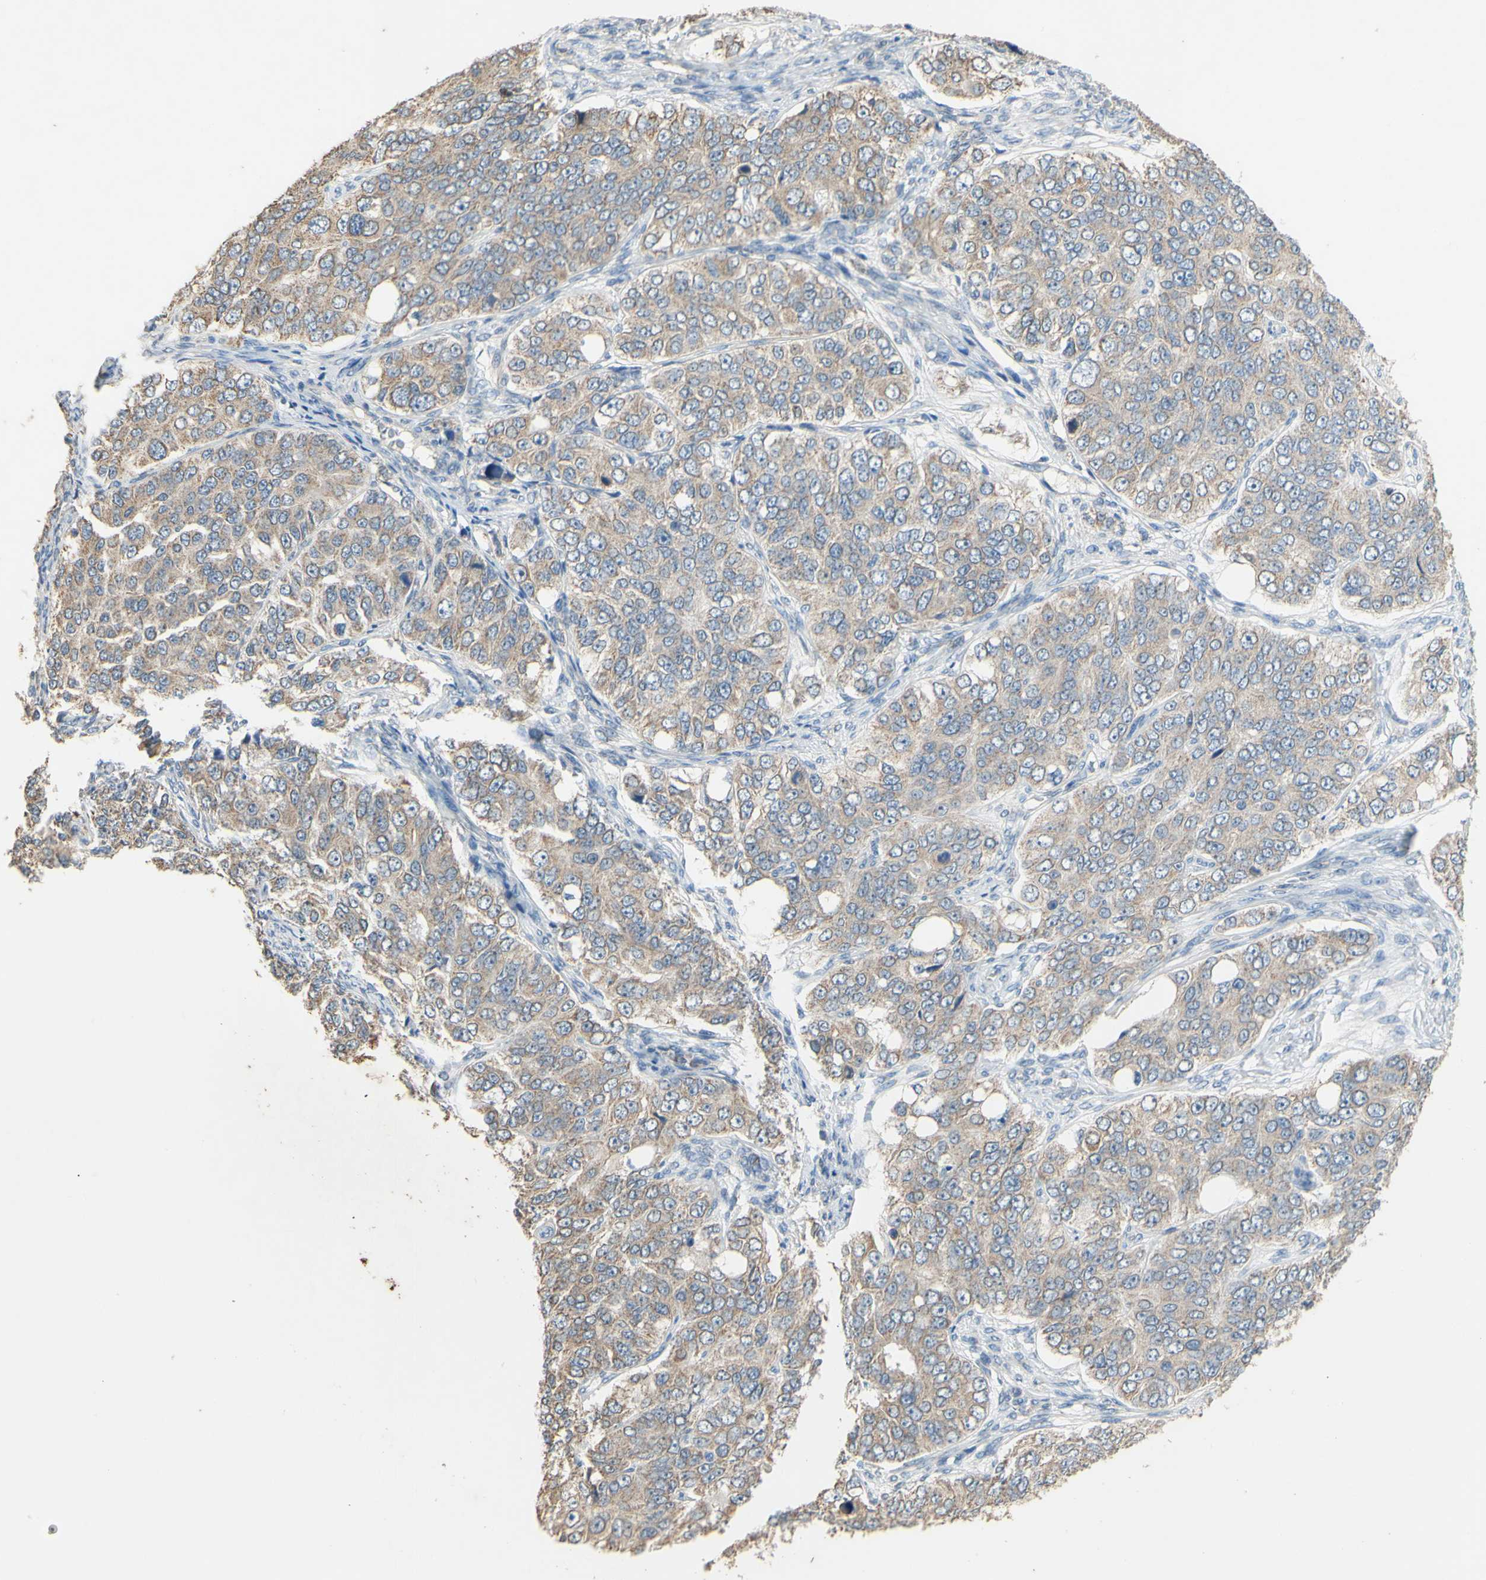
{"staining": {"intensity": "weak", "quantity": ">75%", "location": "cytoplasmic/membranous"}, "tissue": "ovarian cancer", "cell_type": "Tumor cells", "image_type": "cancer", "snomed": [{"axis": "morphology", "description": "Carcinoma, endometroid"}, {"axis": "topography", "description": "Ovary"}], "caption": "Tumor cells exhibit low levels of weak cytoplasmic/membranous positivity in about >75% of cells in human endometroid carcinoma (ovarian).", "gene": "PTGIS", "patient": {"sex": "female", "age": 51}}